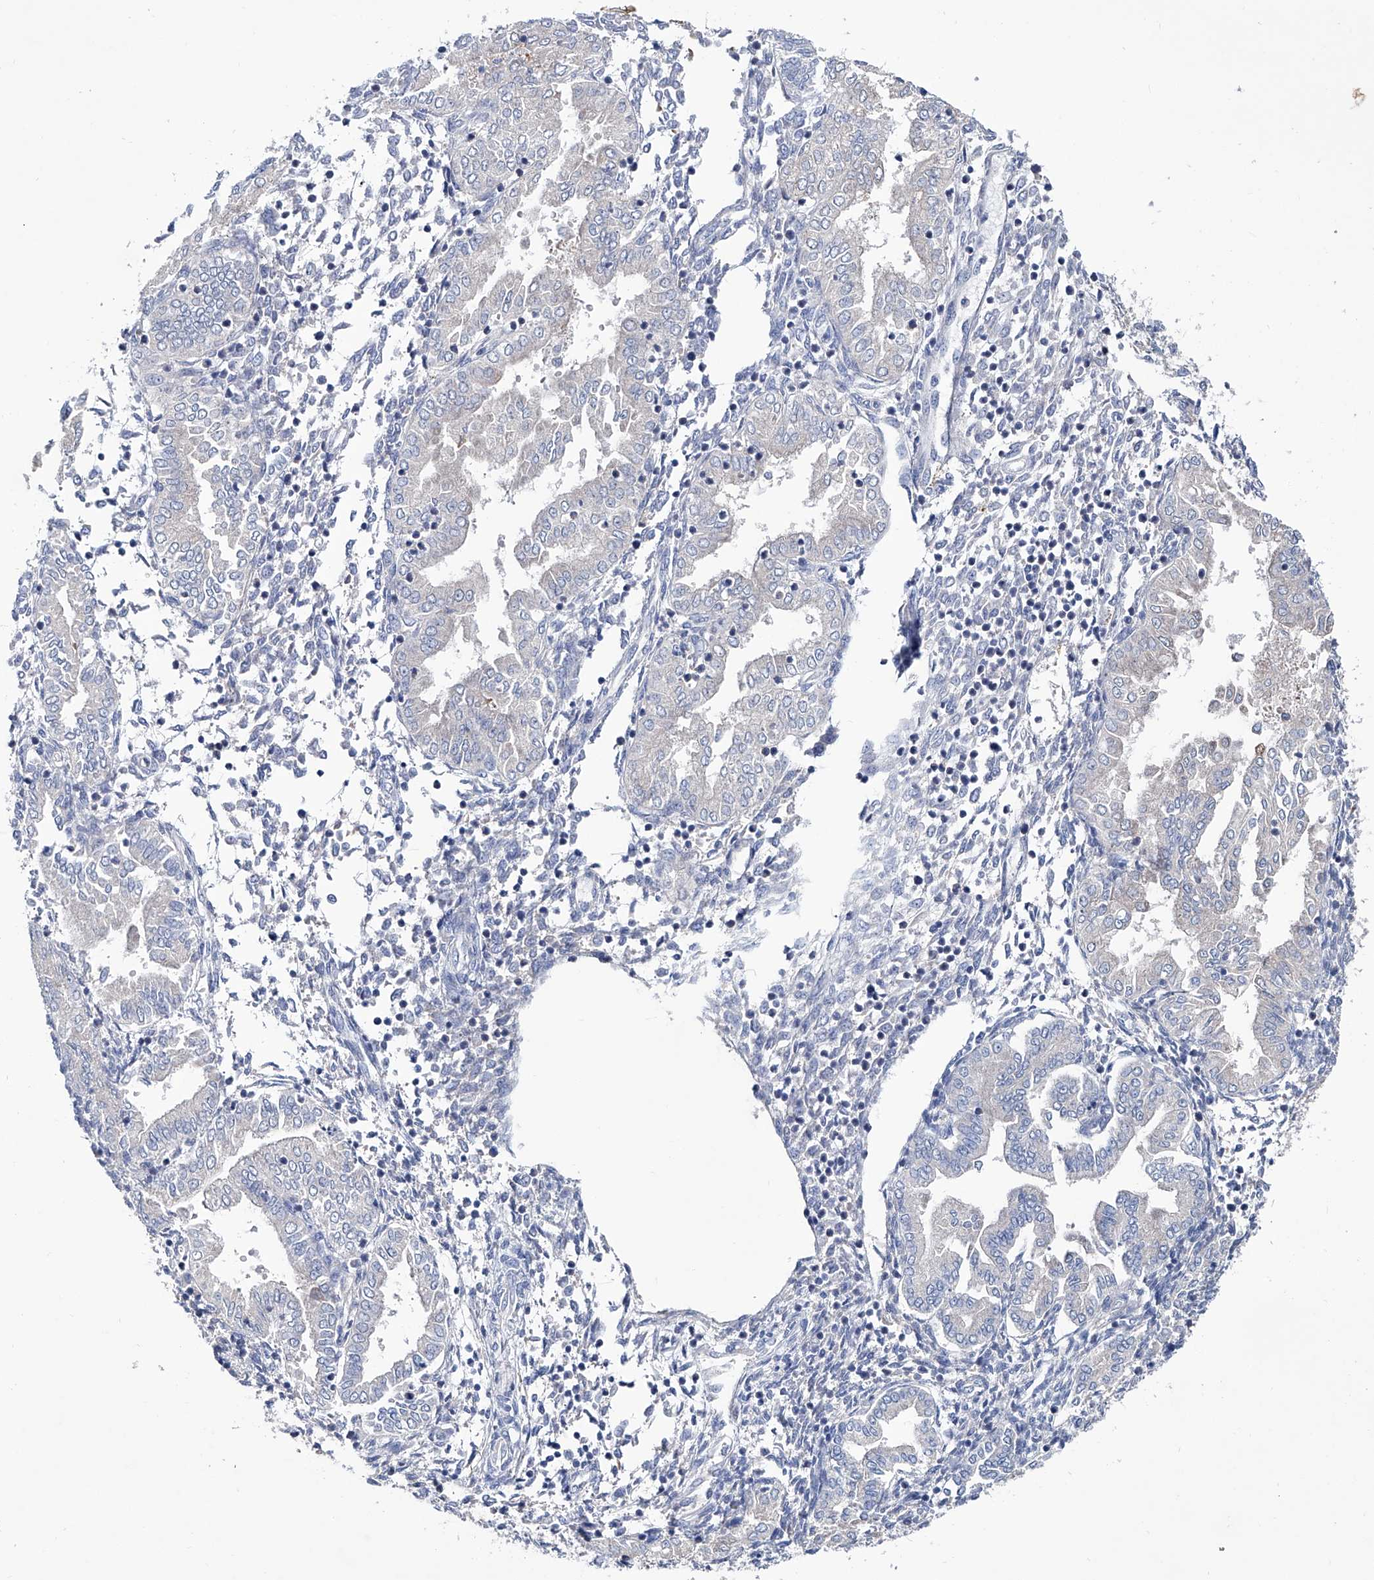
{"staining": {"intensity": "negative", "quantity": "none", "location": "none"}, "tissue": "endometrium", "cell_type": "Cells in endometrial stroma", "image_type": "normal", "snomed": [{"axis": "morphology", "description": "Normal tissue, NOS"}, {"axis": "topography", "description": "Endometrium"}], "caption": "Normal endometrium was stained to show a protein in brown. There is no significant expression in cells in endometrial stroma. (DAB immunohistochemistry visualized using brightfield microscopy, high magnification).", "gene": "KLHL17", "patient": {"sex": "female", "age": 53}}